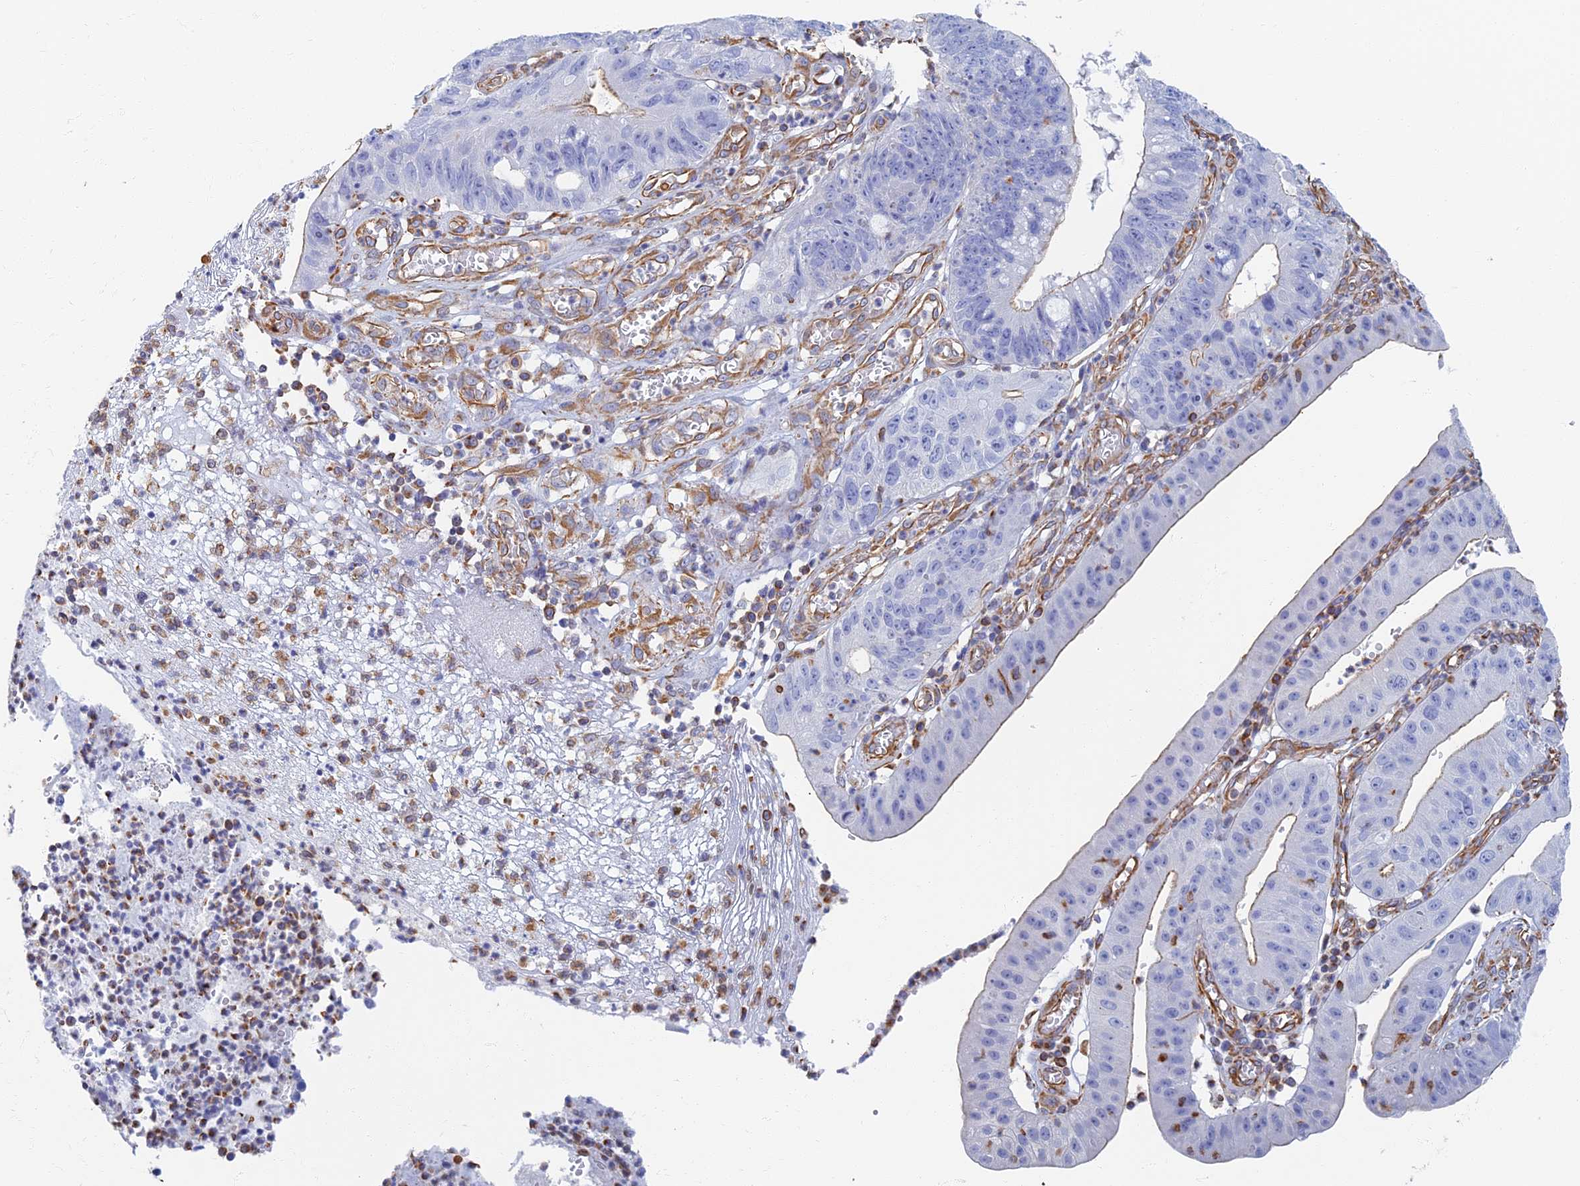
{"staining": {"intensity": "negative", "quantity": "none", "location": "none"}, "tissue": "stomach cancer", "cell_type": "Tumor cells", "image_type": "cancer", "snomed": [{"axis": "morphology", "description": "Adenocarcinoma, NOS"}, {"axis": "topography", "description": "Stomach"}], "caption": "This is a photomicrograph of immunohistochemistry staining of stomach cancer, which shows no staining in tumor cells. The staining was performed using DAB to visualize the protein expression in brown, while the nuclei were stained in blue with hematoxylin (Magnification: 20x).", "gene": "RMC1", "patient": {"sex": "male", "age": 59}}